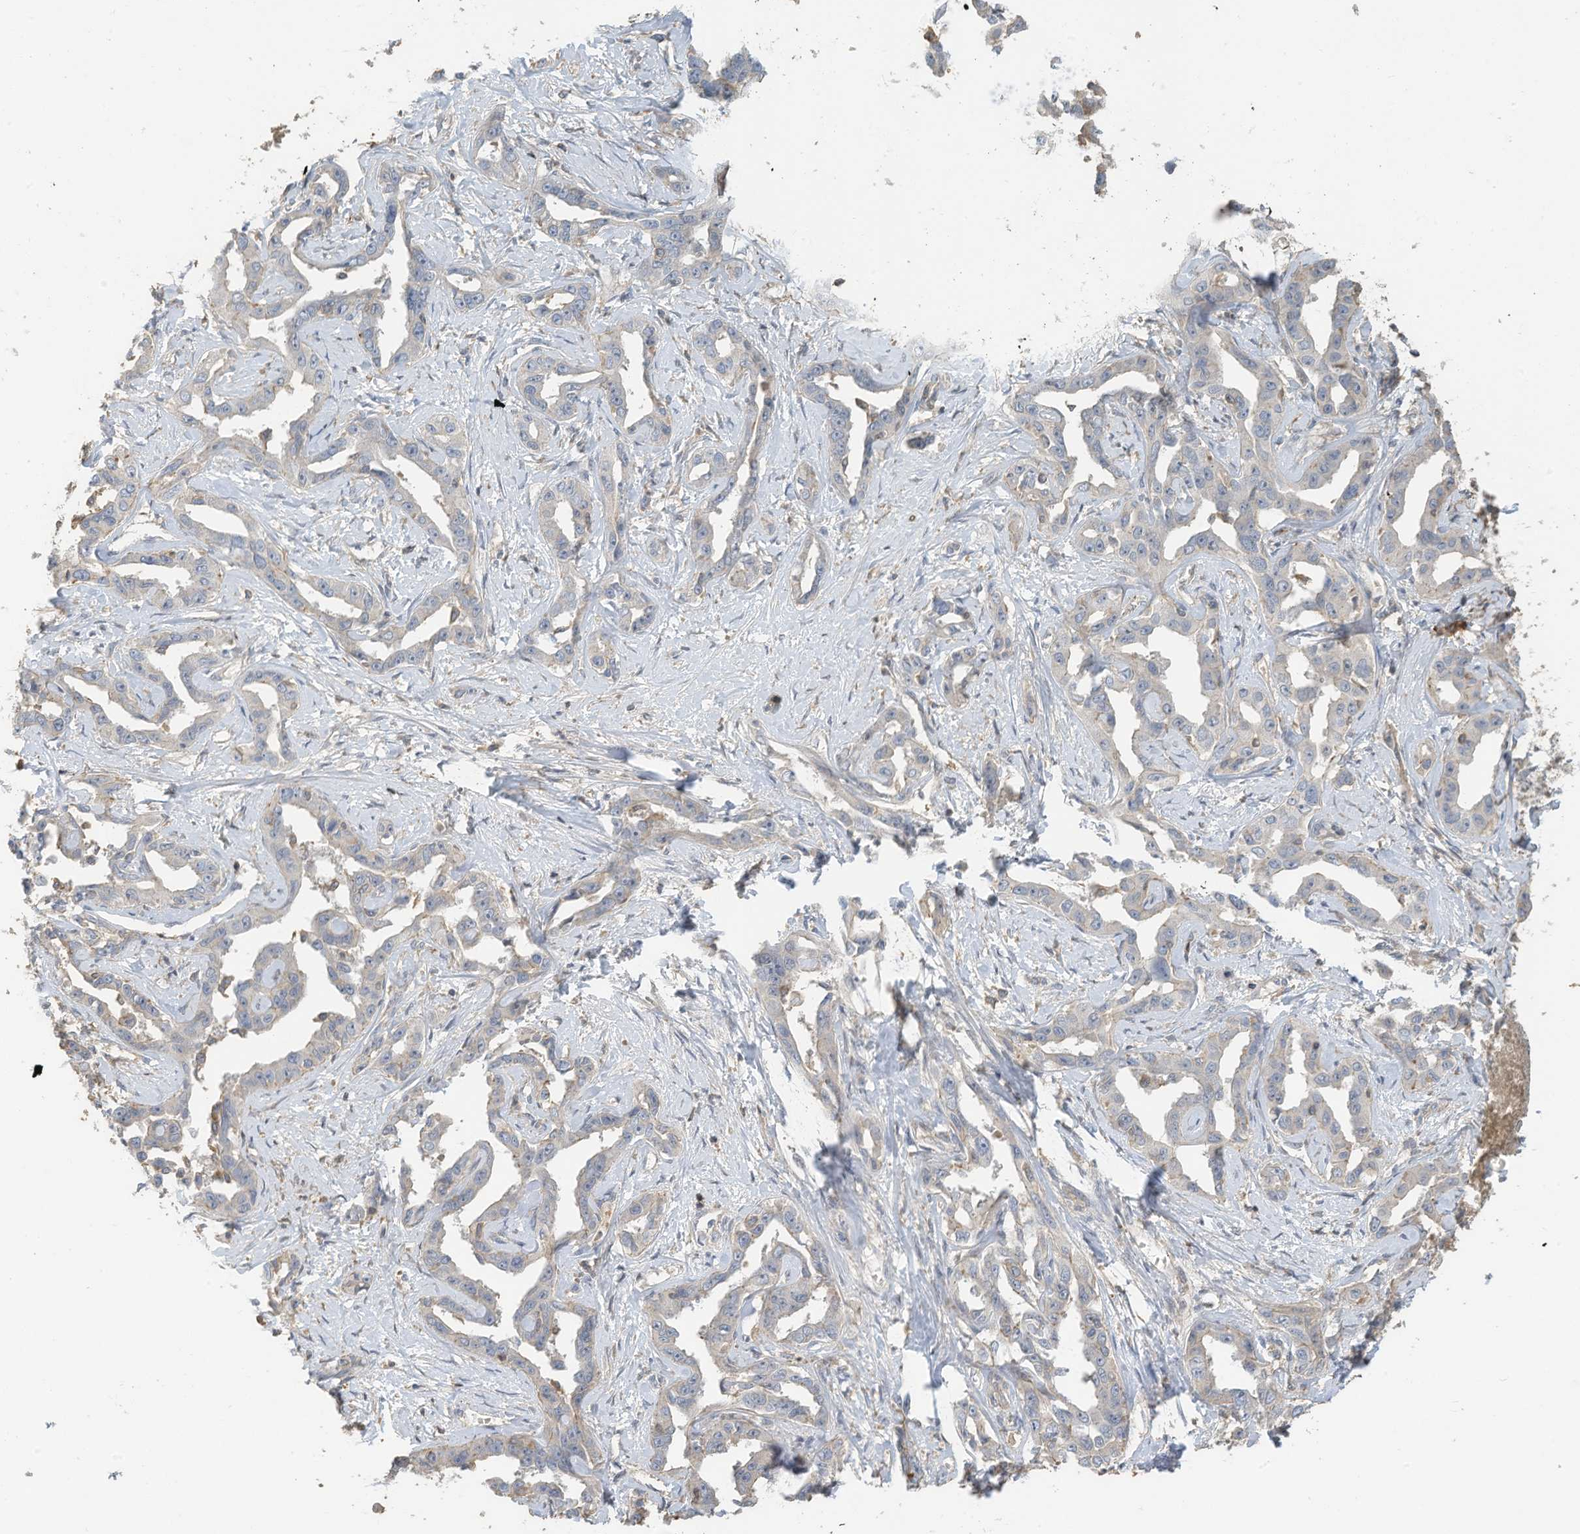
{"staining": {"intensity": "weak", "quantity": "25%-75%", "location": "cytoplasmic/membranous"}, "tissue": "liver cancer", "cell_type": "Tumor cells", "image_type": "cancer", "snomed": [{"axis": "morphology", "description": "Cholangiocarcinoma"}, {"axis": "topography", "description": "Liver"}], "caption": "Brown immunohistochemical staining in liver cancer exhibits weak cytoplasmic/membranous positivity in approximately 25%-75% of tumor cells.", "gene": "SLFN14", "patient": {"sex": "male", "age": 59}}